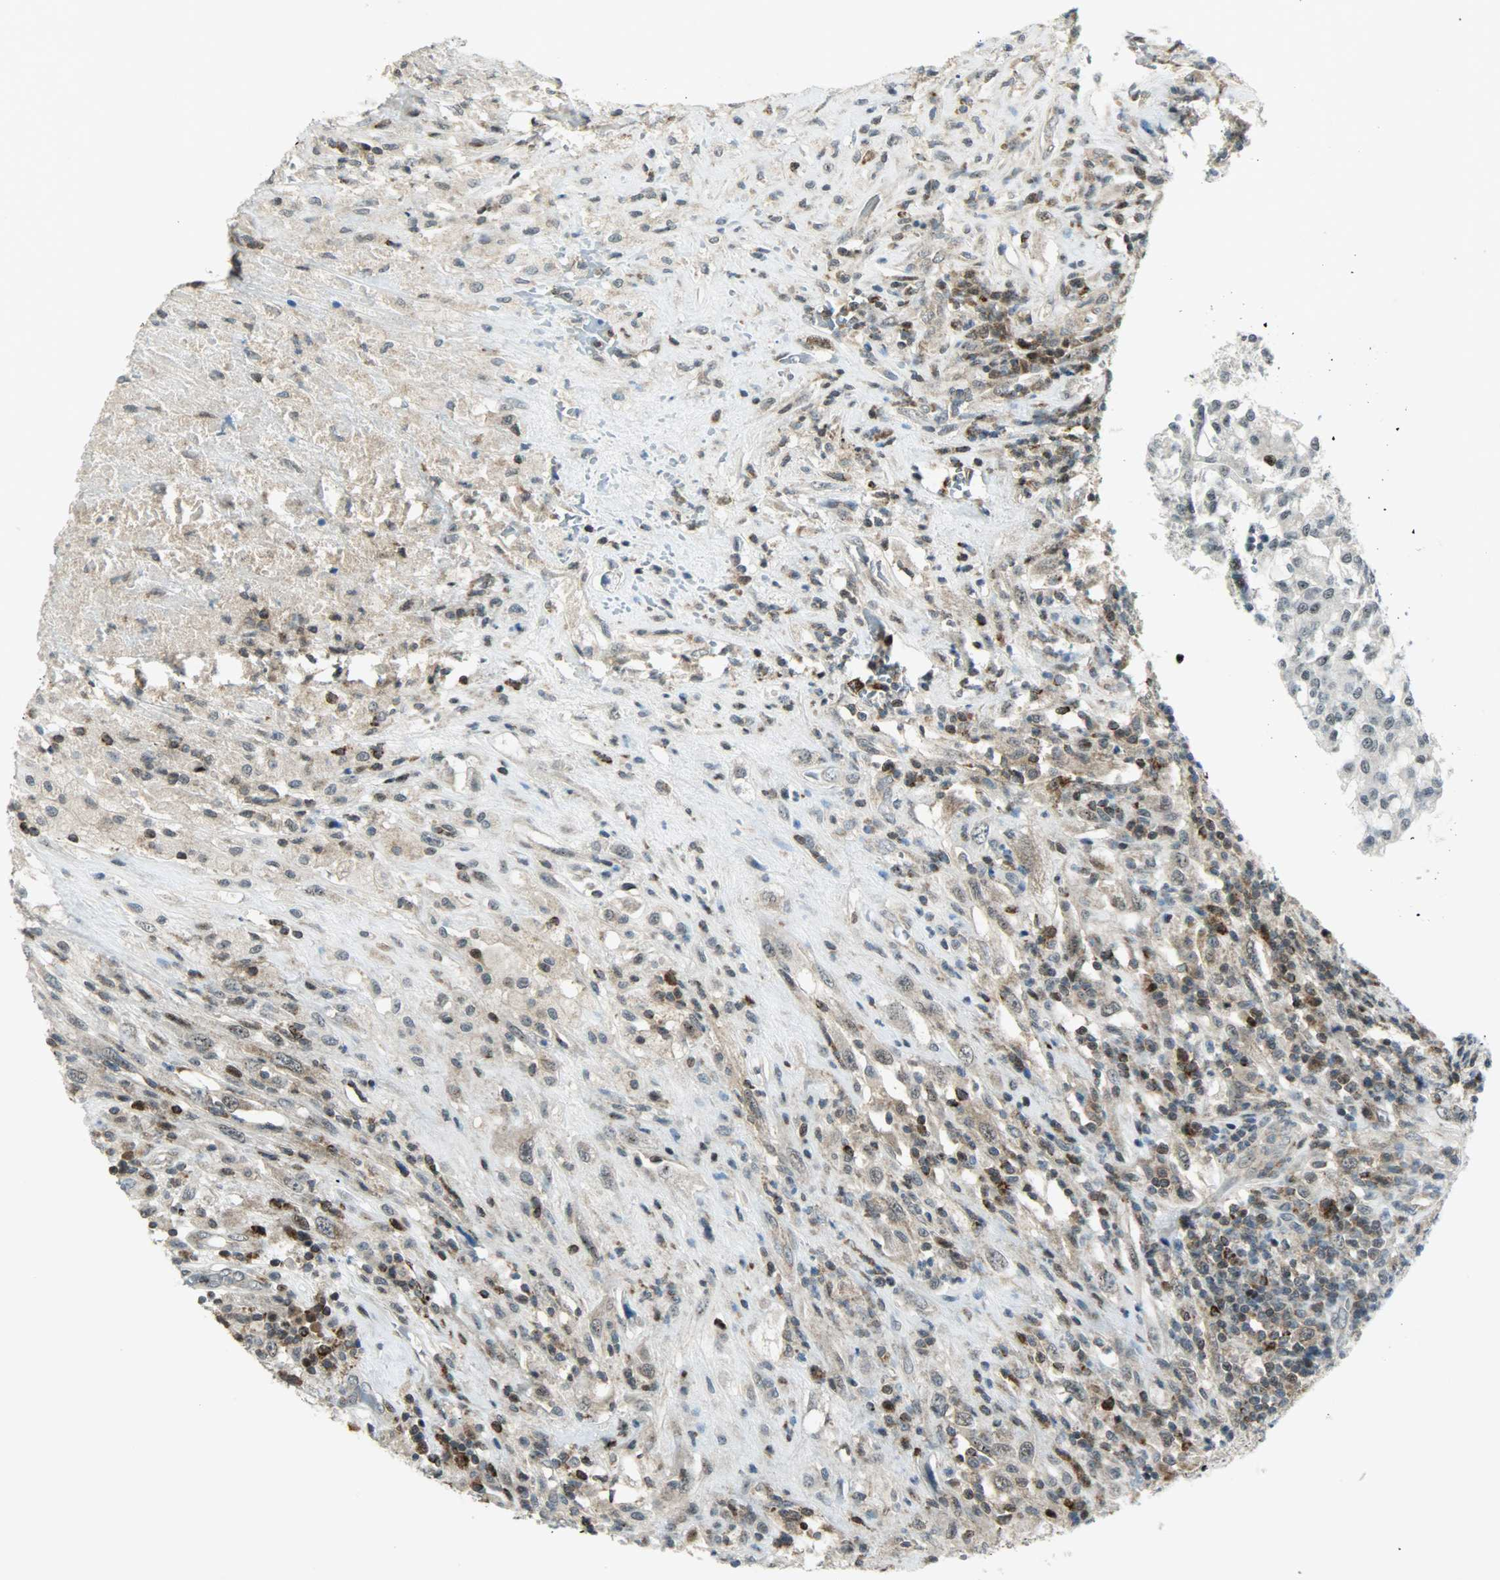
{"staining": {"intensity": "moderate", "quantity": ">75%", "location": "cytoplasmic/membranous,nuclear"}, "tissue": "testis cancer", "cell_type": "Tumor cells", "image_type": "cancer", "snomed": [{"axis": "morphology", "description": "Necrosis, NOS"}, {"axis": "morphology", "description": "Carcinoma, Embryonal, NOS"}, {"axis": "topography", "description": "Testis"}], "caption": "A micrograph of testis cancer (embryonal carcinoma) stained for a protein shows moderate cytoplasmic/membranous and nuclear brown staining in tumor cells. Immunohistochemistry (ihc) stains the protein of interest in brown and the nuclei are stained blue.", "gene": "IL15", "patient": {"sex": "male", "age": 19}}